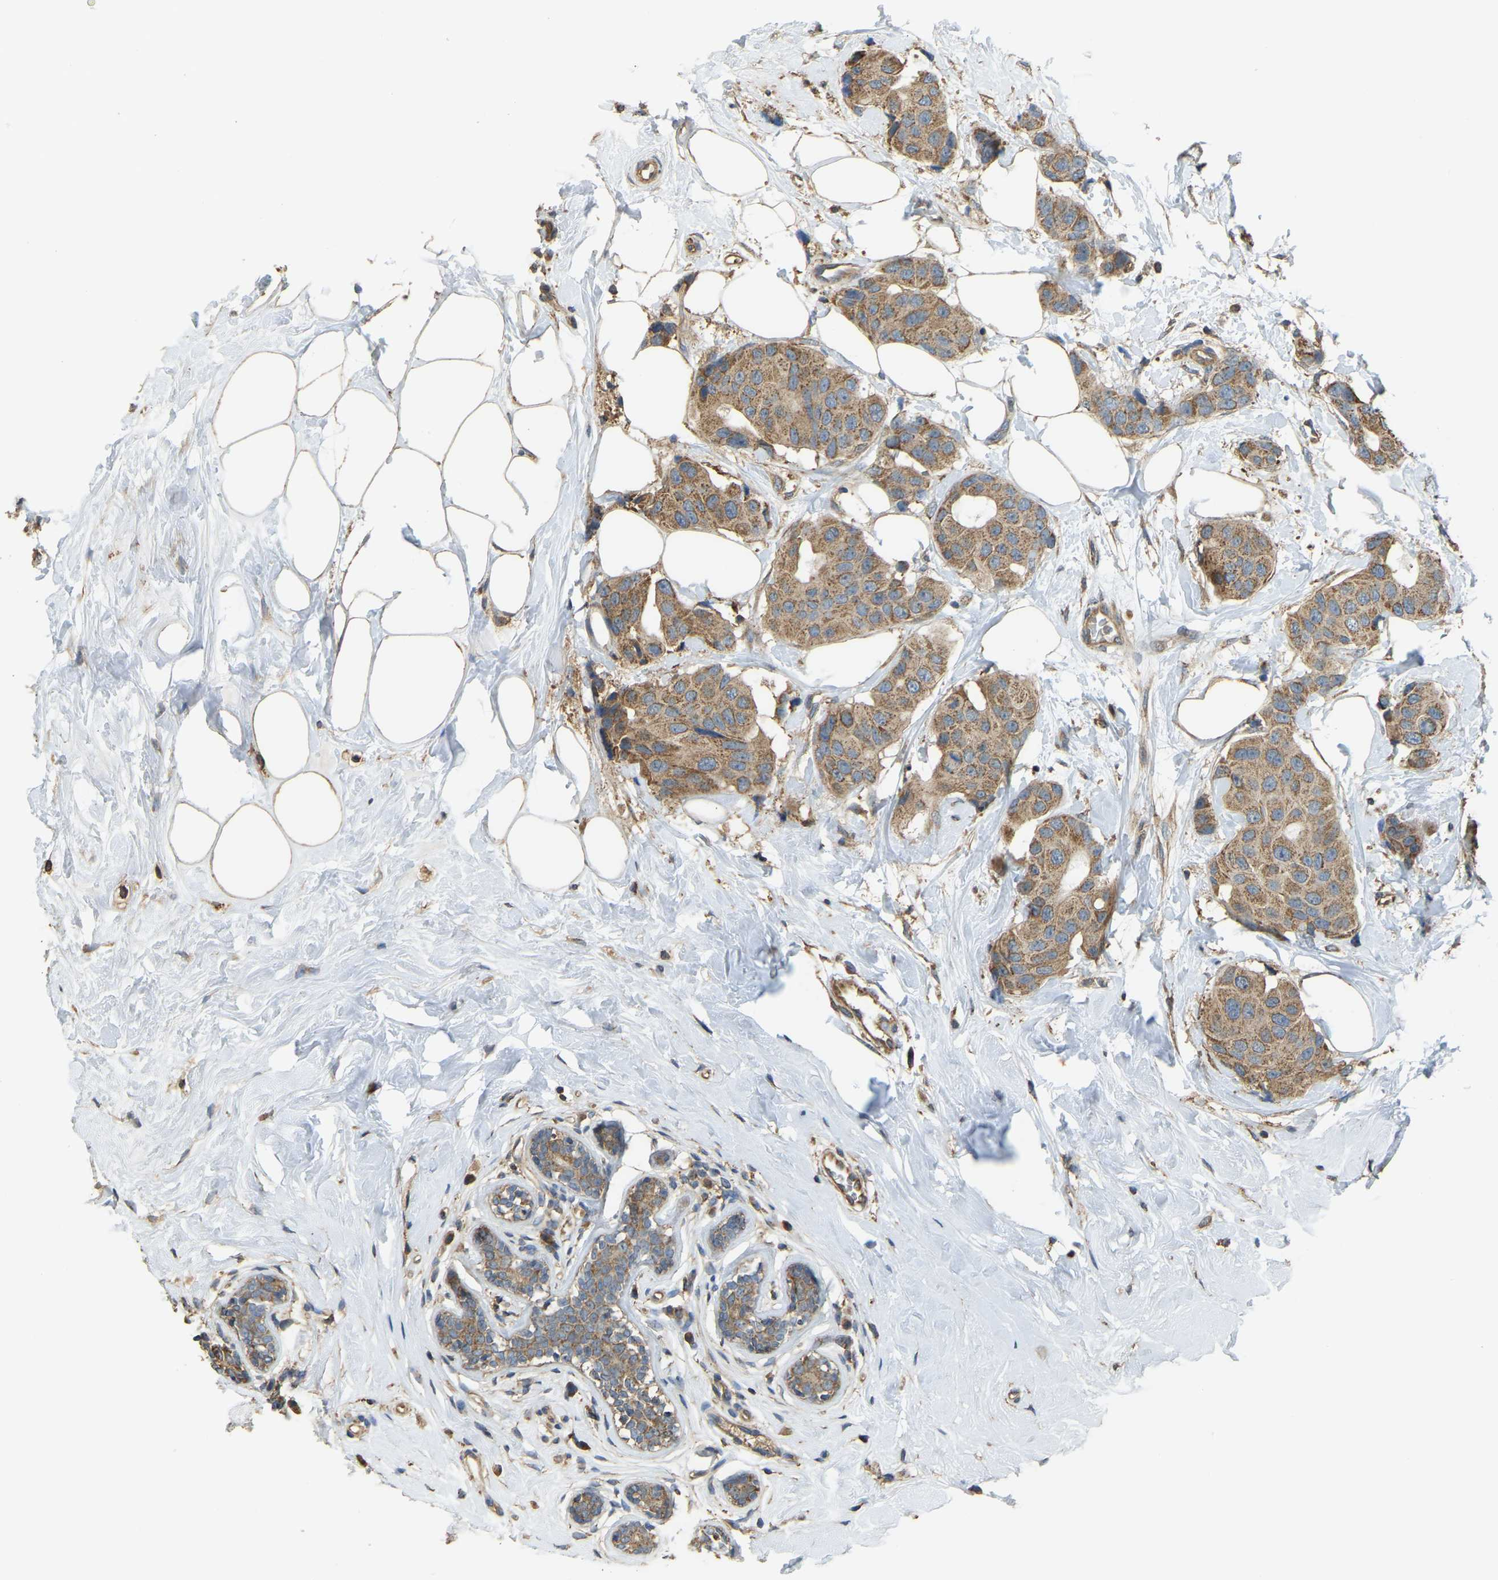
{"staining": {"intensity": "moderate", "quantity": ">75%", "location": "cytoplasmic/membranous"}, "tissue": "breast cancer", "cell_type": "Tumor cells", "image_type": "cancer", "snomed": [{"axis": "morphology", "description": "Normal tissue, NOS"}, {"axis": "morphology", "description": "Duct carcinoma"}, {"axis": "topography", "description": "Breast"}], "caption": "A brown stain shows moderate cytoplasmic/membranous expression of a protein in breast infiltrating ductal carcinoma tumor cells.", "gene": "GNG2", "patient": {"sex": "female", "age": 39}}